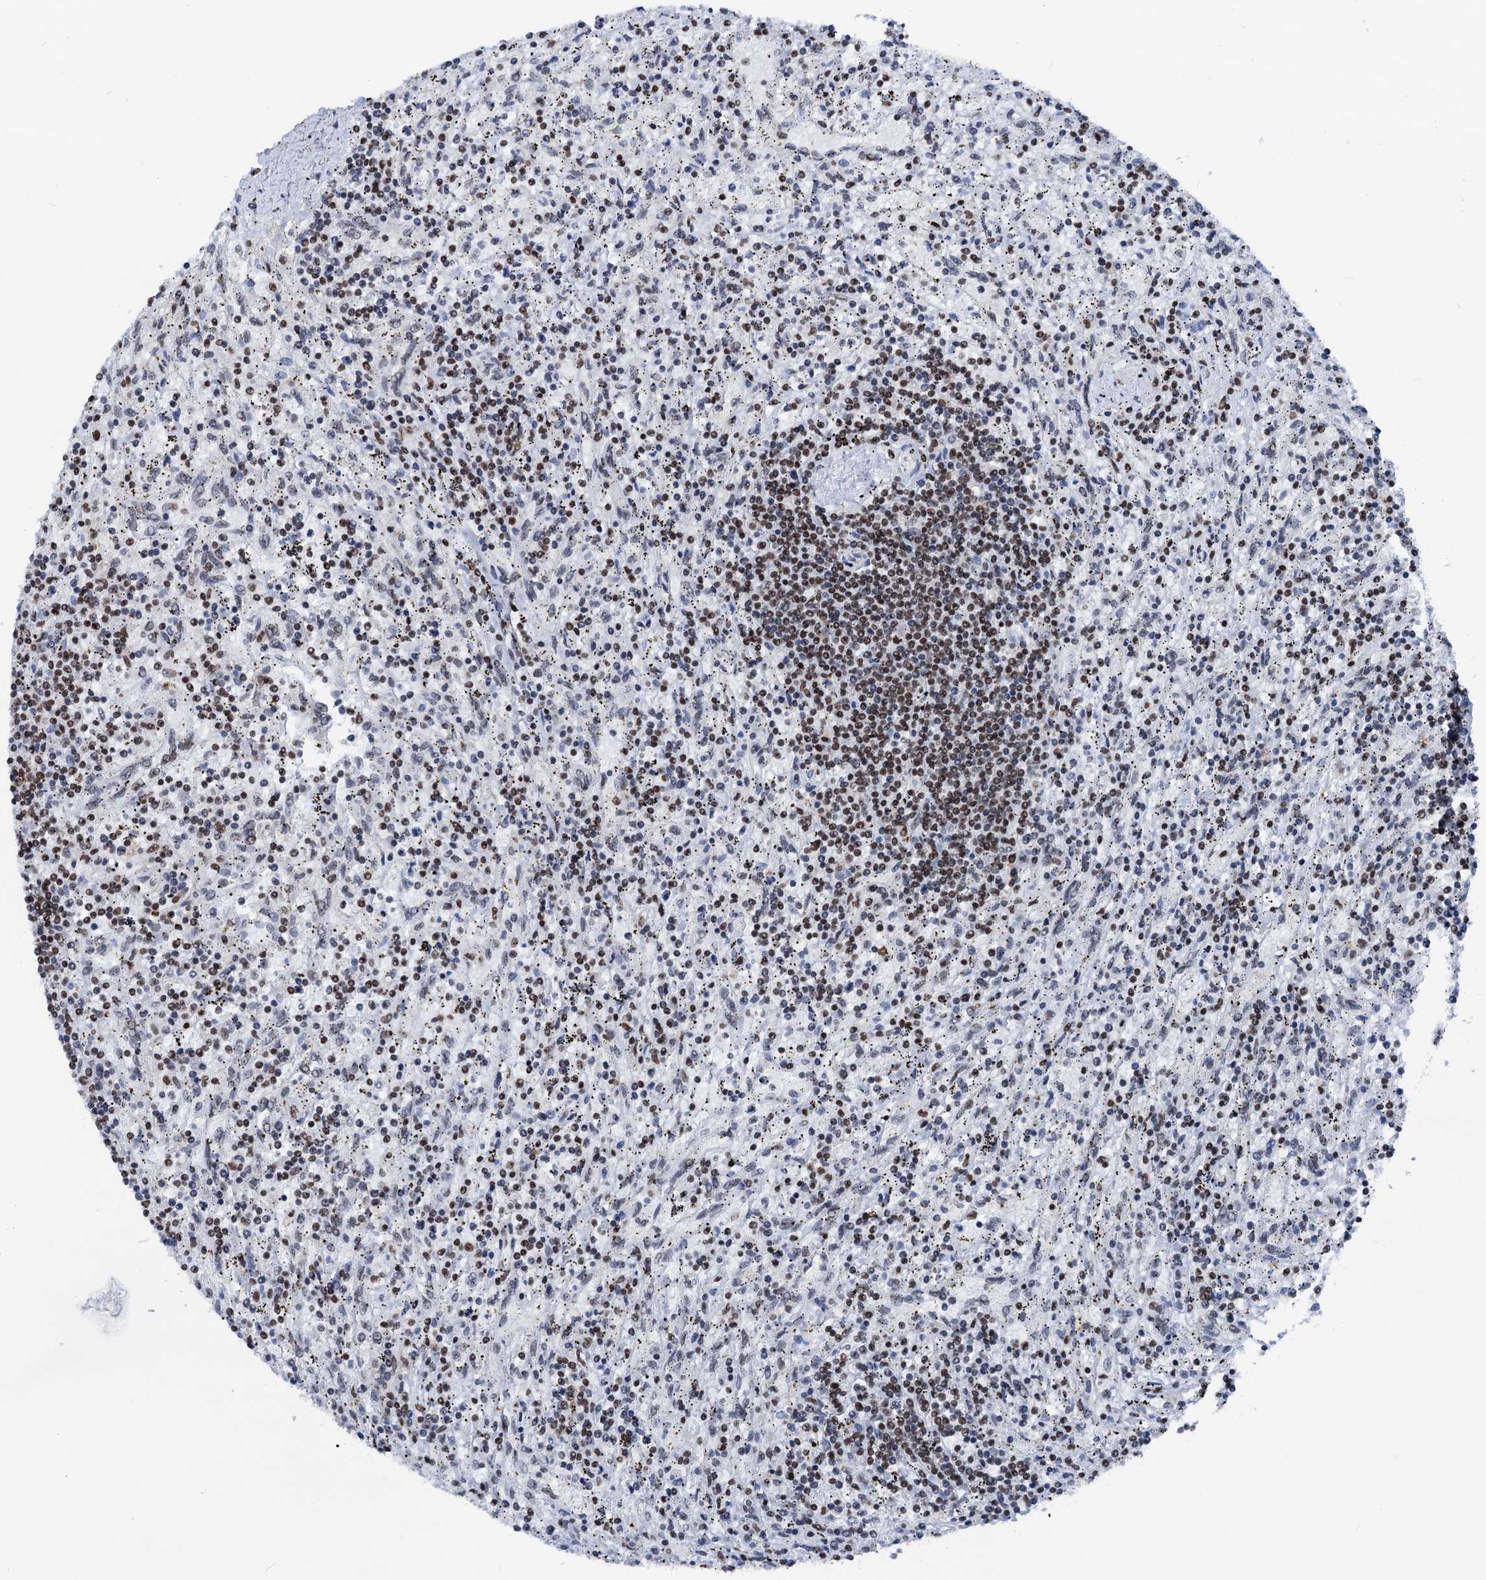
{"staining": {"intensity": "moderate", "quantity": "25%-75%", "location": "nuclear"}, "tissue": "lymphoma", "cell_type": "Tumor cells", "image_type": "cancer", "snomed": [{"axis": "morphology", "description": "Malignant lymphoma, non-Hodgkin's type, Low grade"}, {"axis": "topography", "description": "Spleen"}], "caption": "DAB (3,3'-diaminobenzidine) immunohistochemical staining of lymphoma reveals moderate nuclear protein expression in approximately 25%-75% of tumor cells. (DAB (3,3'-diaminobenzidine) IHC with brightfield microscopy, high magnification).", "gene": "DDX23", "patient": {"sex": "male", "age": 76}}